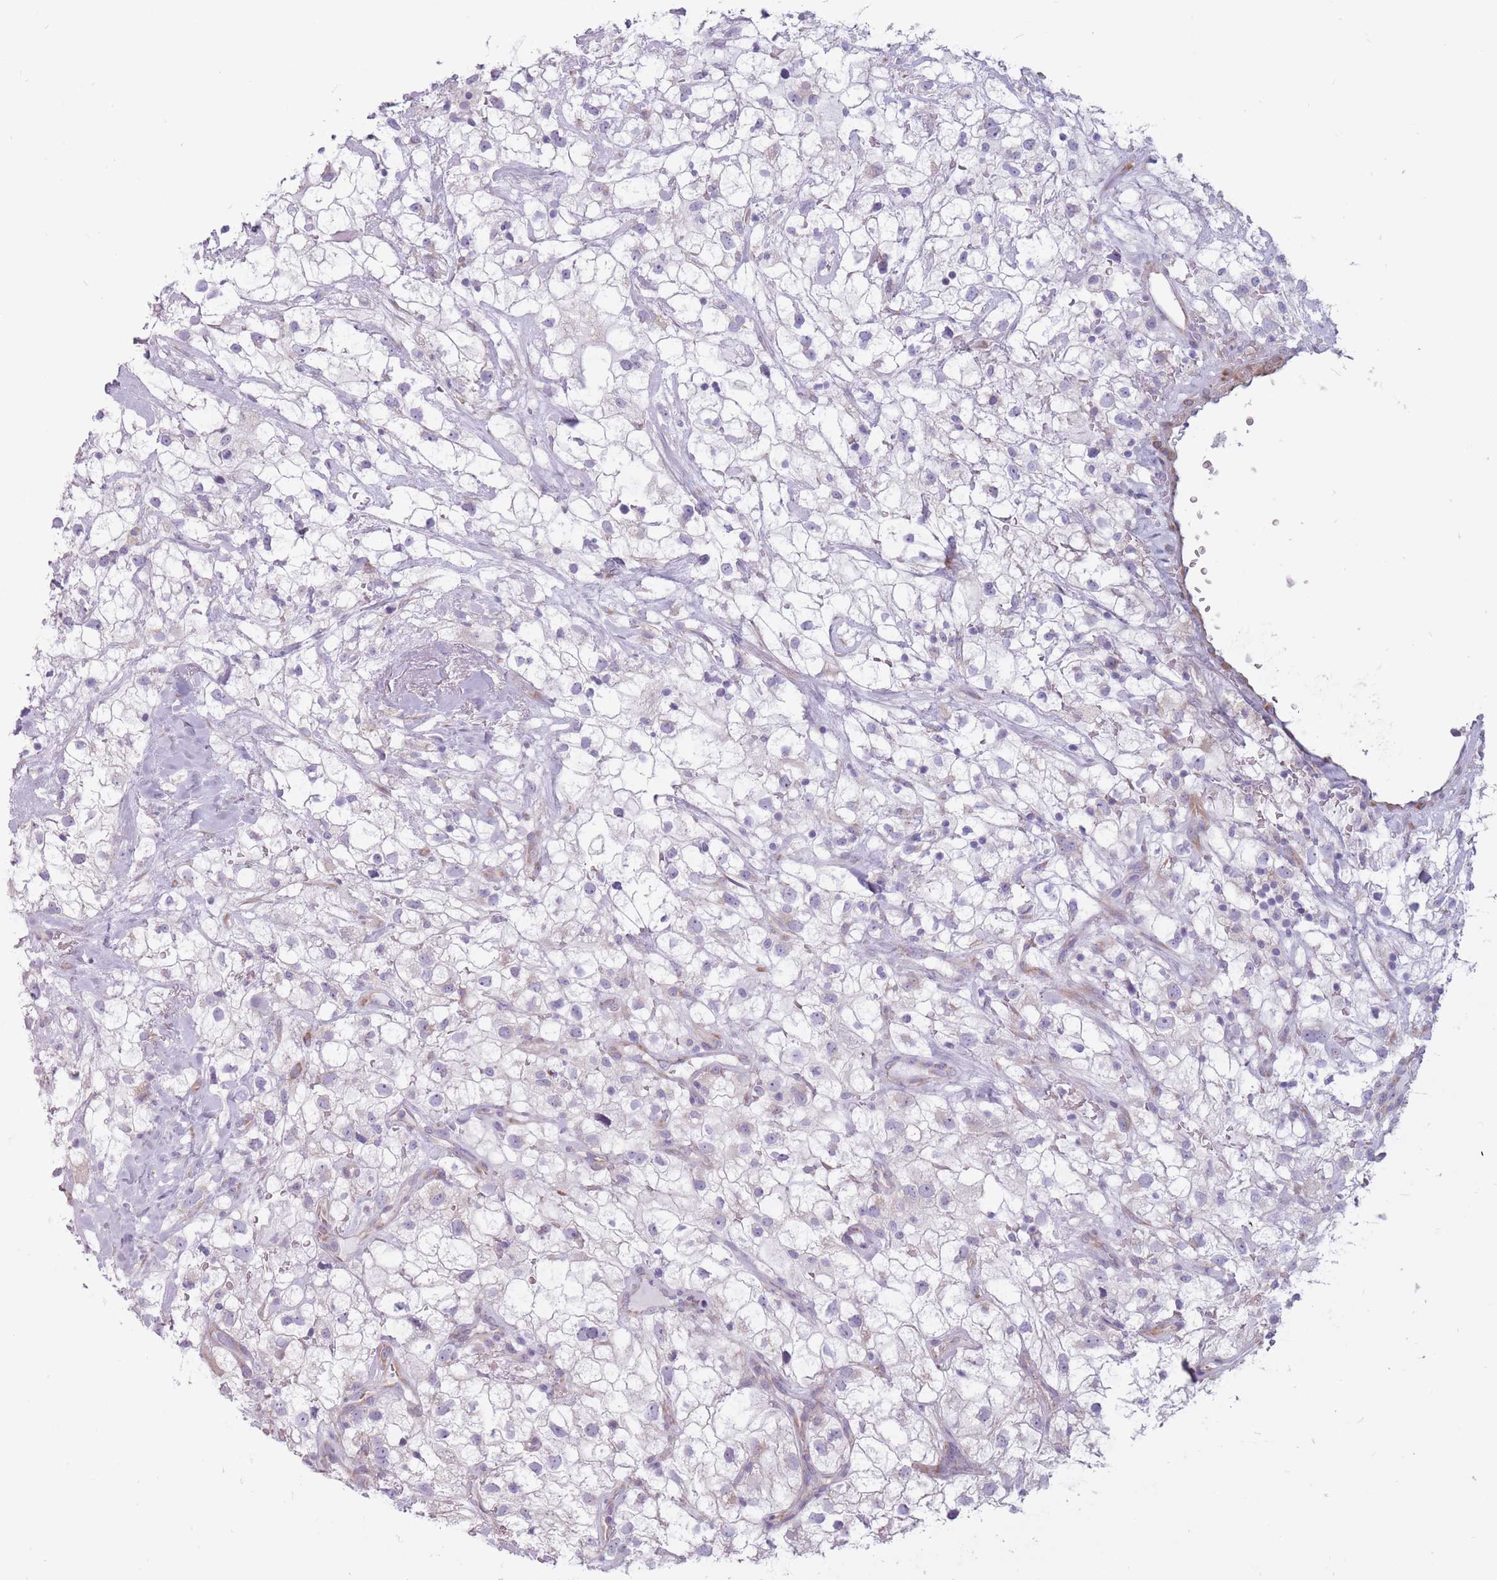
{"staining": {"intensity": "negative", "quantity": "none", "location": "none"}, "tissue": "renal cancer", "cell_type": "Tumor cells", "image_type": "cancer", "snomed": [{"axis": "morphology", "description": "Adenocarcinoma, NOS"}, {"axis": "topography", "description": "Kidney"}], "caption": "Human renal cancer (adenocarcinoma) stained for a protein using IHC shows no positivity in tumor cells.", "gene": "RPL18", "patient": {"sex": "male", "age": 59}}